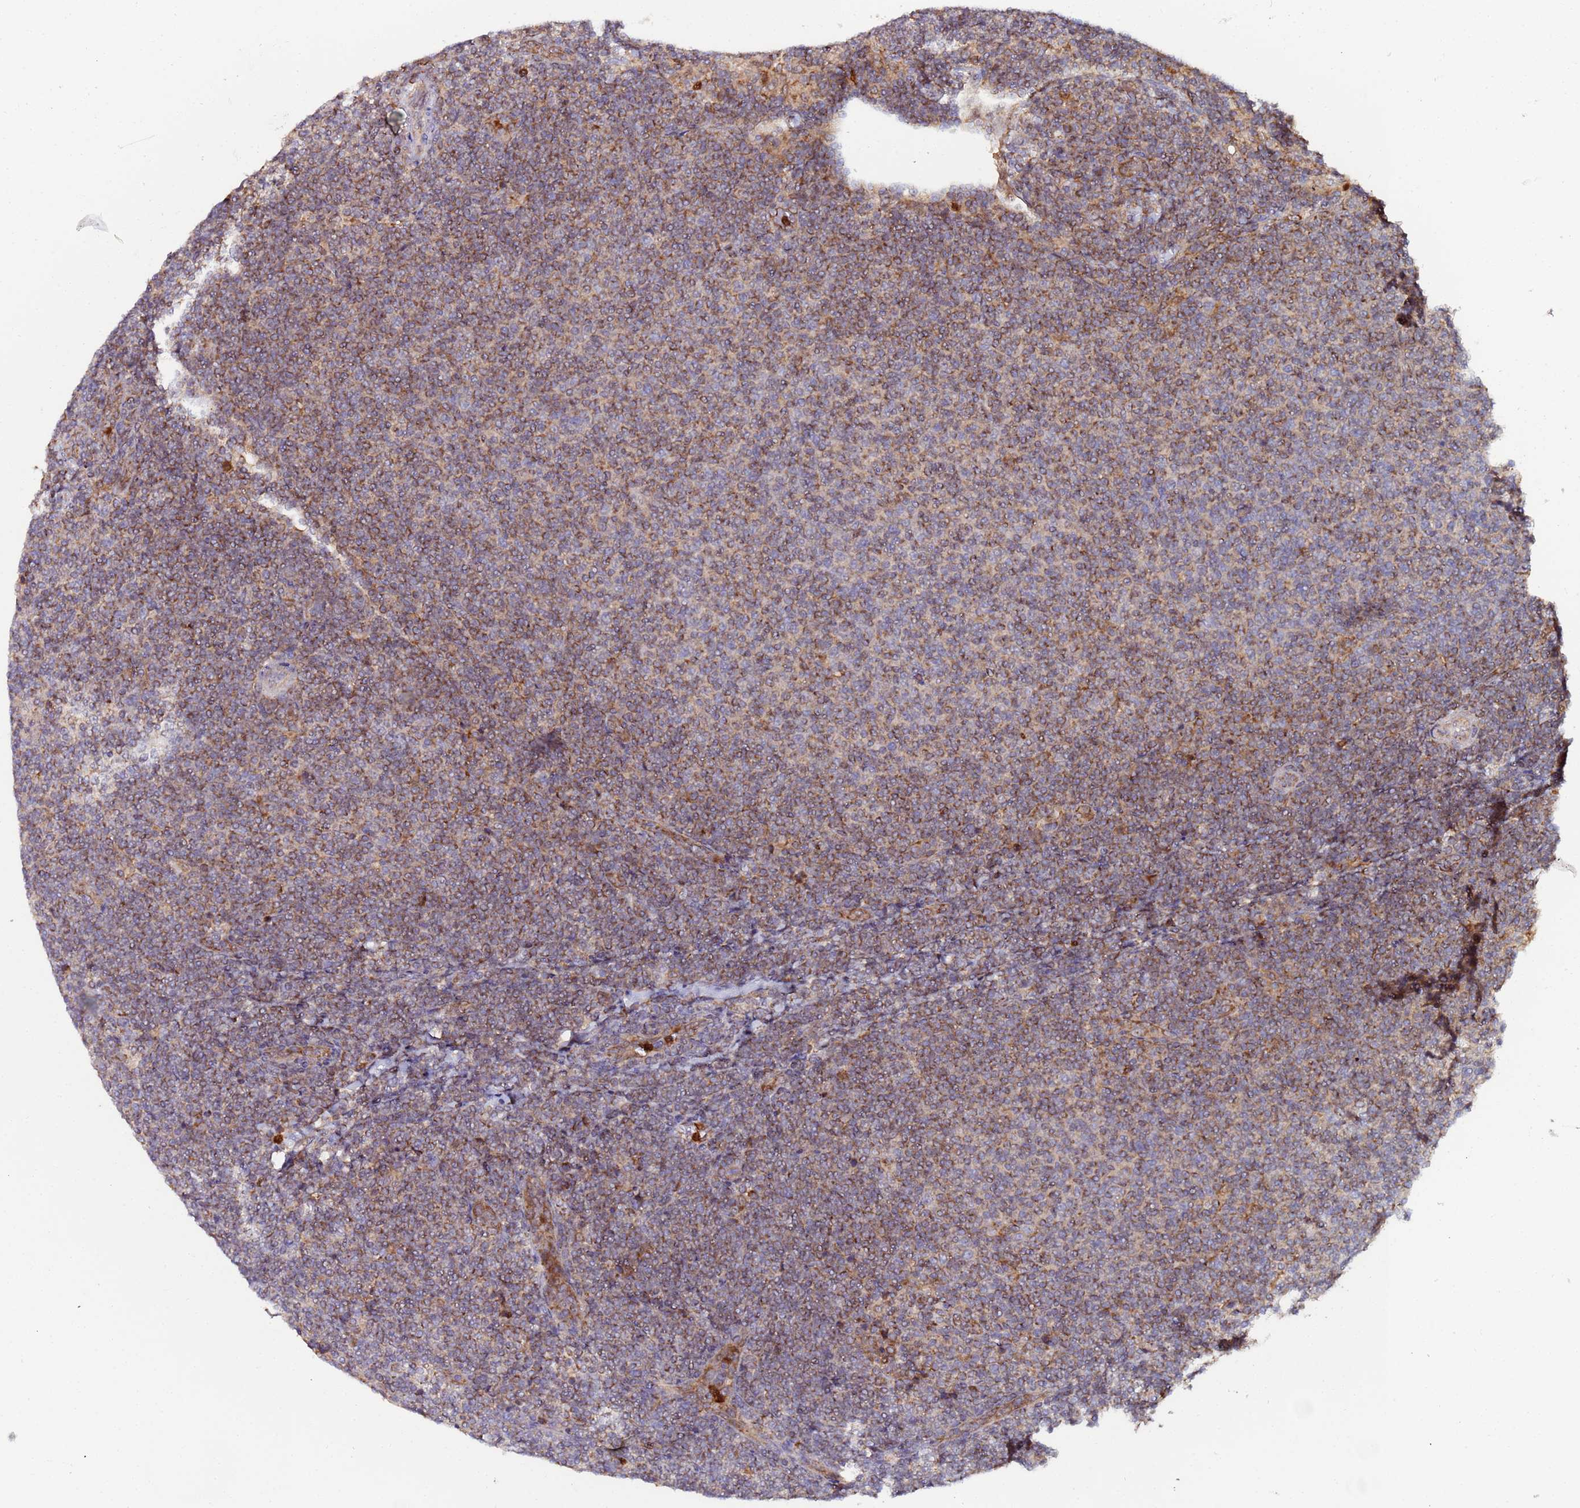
{"staining": {"intensity": "moderate", "quantity": ">75%", "location": "cytoplasmic/membranous"}, "tissue": "lymphoma", "cell_type": "Tumor cells", "image_type": "cancer", "snomed": [{"axis": "morphology", "description": "Malignant lymphoma, non-Hodgkin's type, Low grade"}, {"axis": "topography", "description": "Lymph node"}], "caption": "The photomicrograph displays immunohistochemical staining of lymphoma. There is moderate cytoplasmic/membranous positivity is seen in about >75% of tumor cells.", "gene": "CCDC127", "patient": {"sex": "male", "age": 66}}